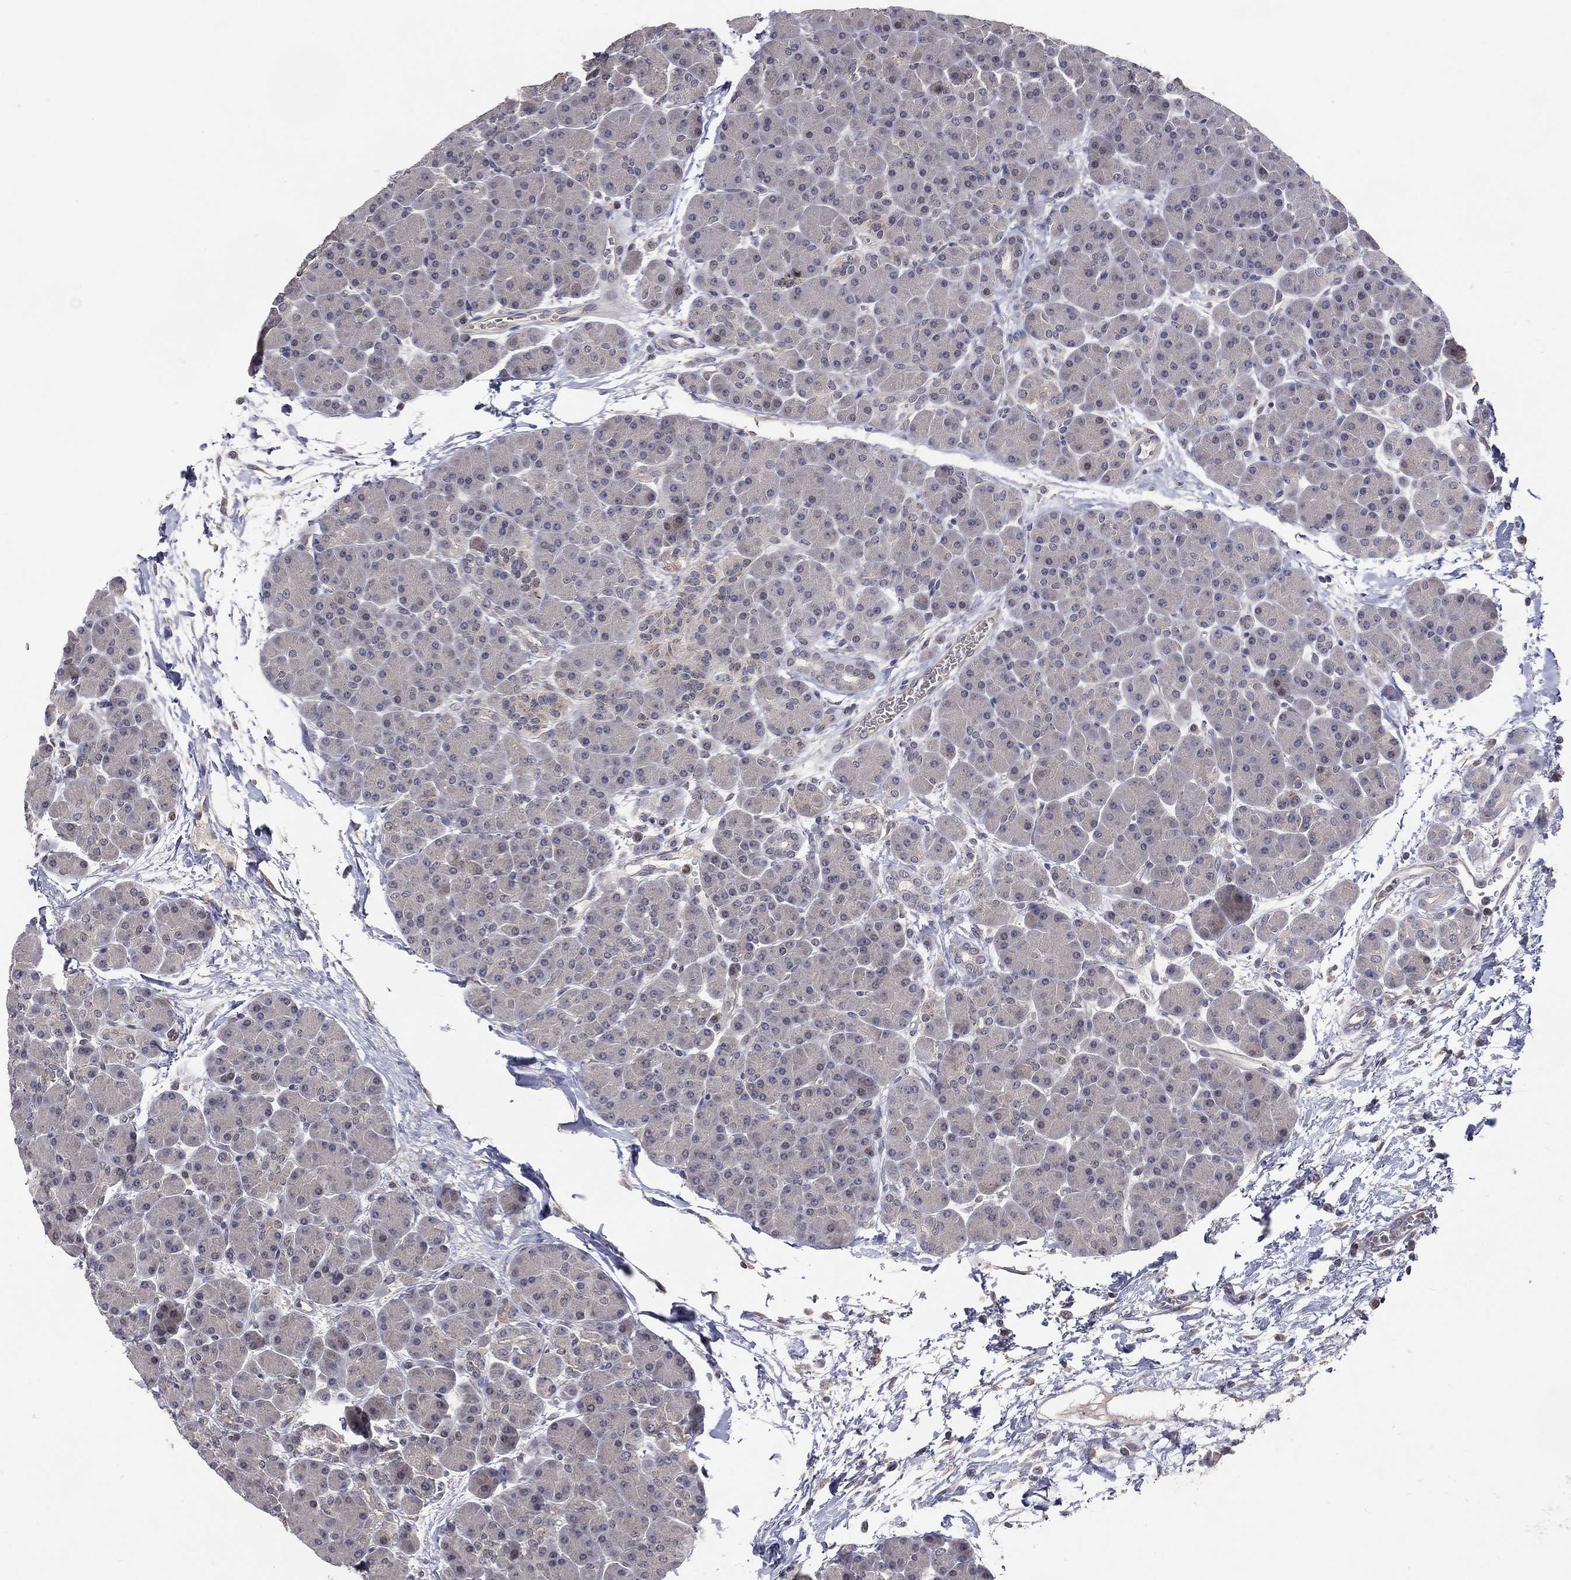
{"staining": {"intensity": "negative", "quantity": "none", "location": "none"}, "tissue": "pancreas", "cell_type": "Exocrine glandular cells", "image_type": "normal", "snomed": [{"axis": "morphology", "description": "Normal tissue, NOS"}, {"axis": "topography", "description": "Pancreas"}], "caption": "High power microscopy image of an immunohistochemistry (IHC) histopathology image of benign pancreas, revealing no significant positivity in exocrine glandular cells.", "gene": "DNAH7", "patient": {"sex": "female", "age": 44}}